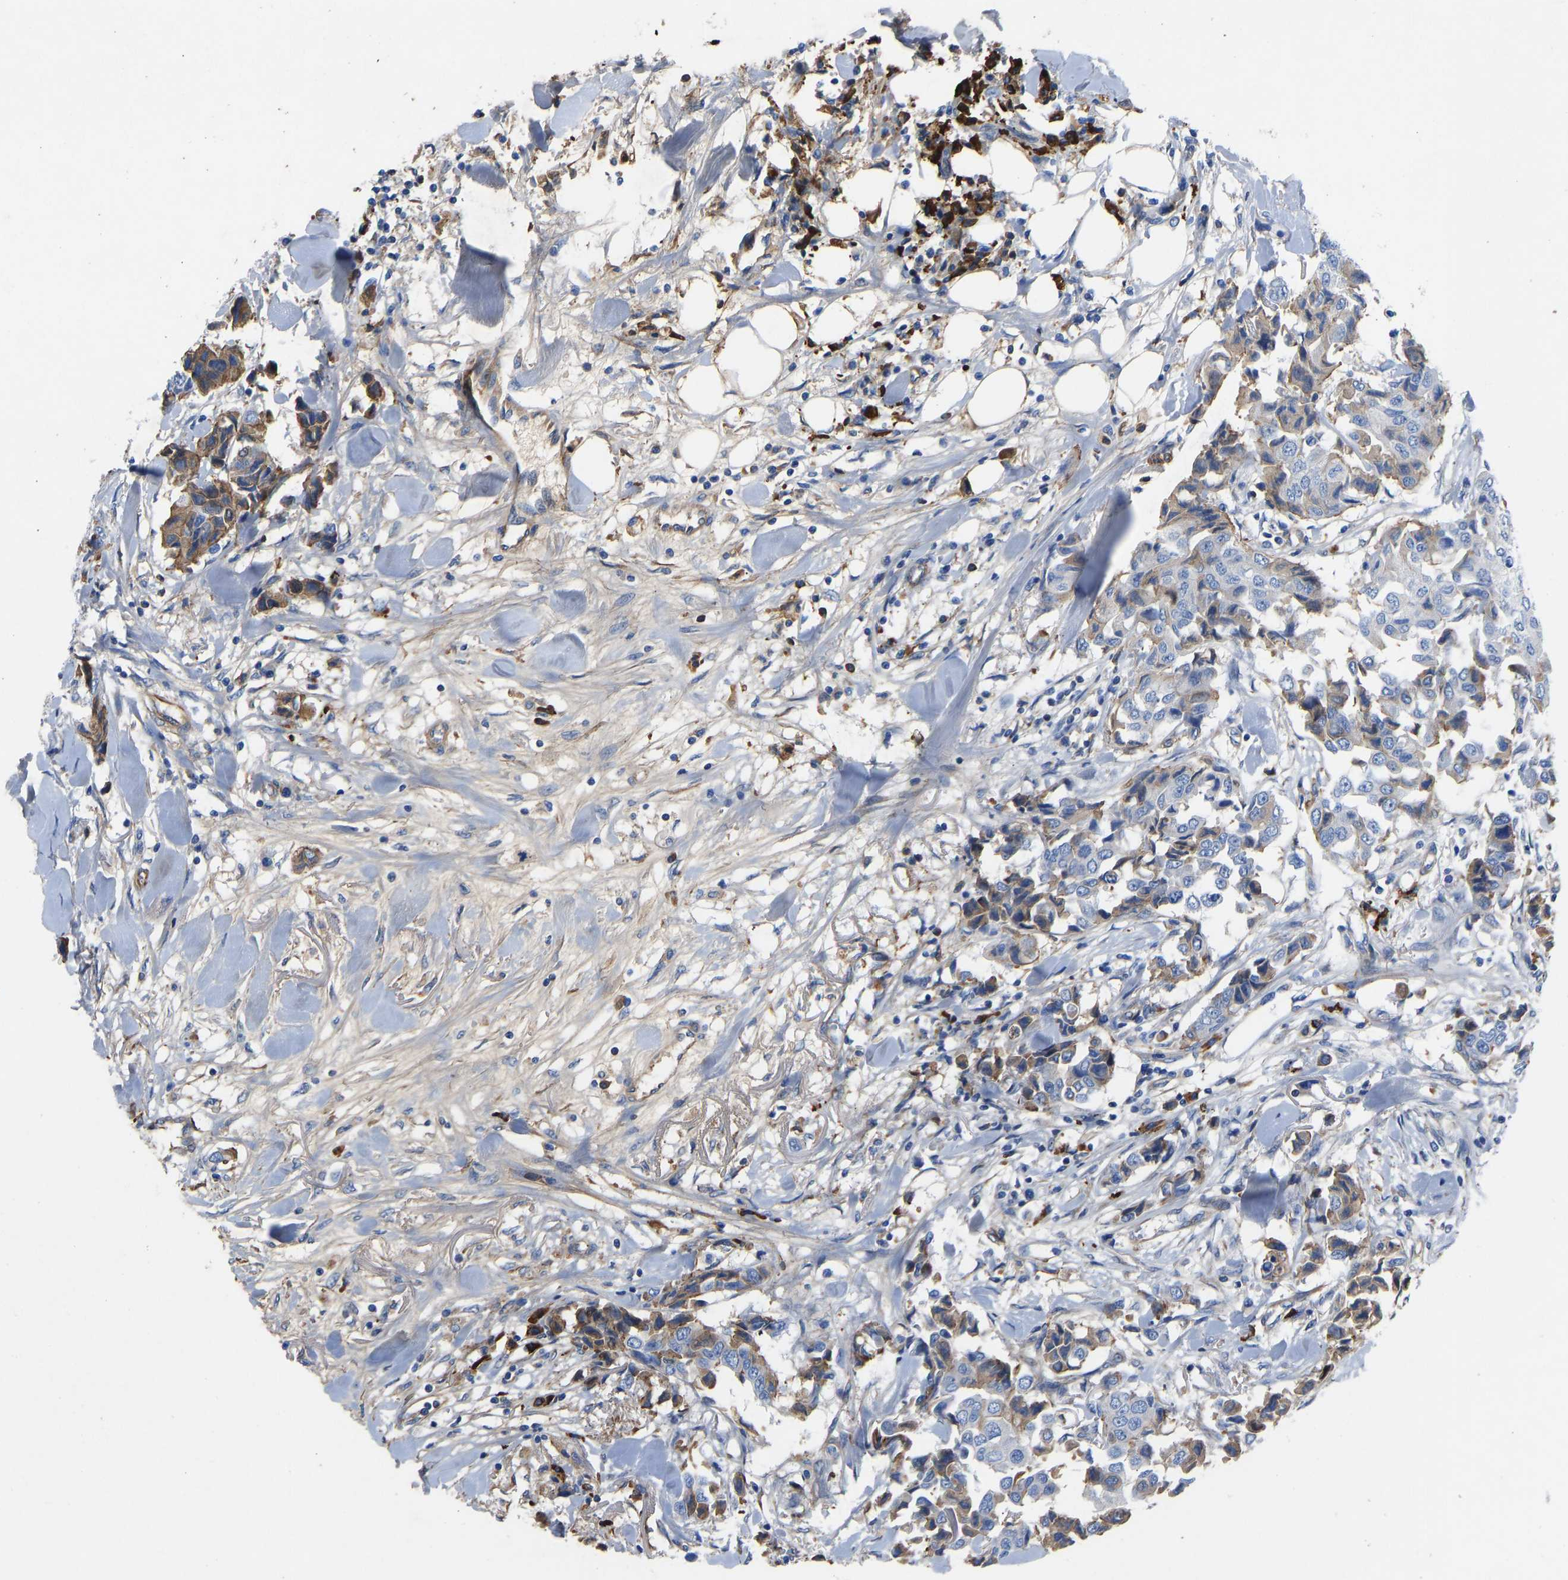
{"staining": {"intensity": "moderate", "quantity": "<25%", "location": "cytoplasmic/membranous"}, "tissue": "breast cancer", "cell_type": "Tumor cells", "image_type": "cancer", "snomed": [{"axis": "morphology", "description": "Duct carcinoma"}, {"axis": "topography", "description": "Breast"}], "caption": "Protein staining by immunohistochemistry (IHC) reveals moderate cytoplasmic/membranous staining in approximately <25% of tumor cells in breast cancer.", "gene": "HSPG2", "patient": {"sex": "female", "age": 80}}